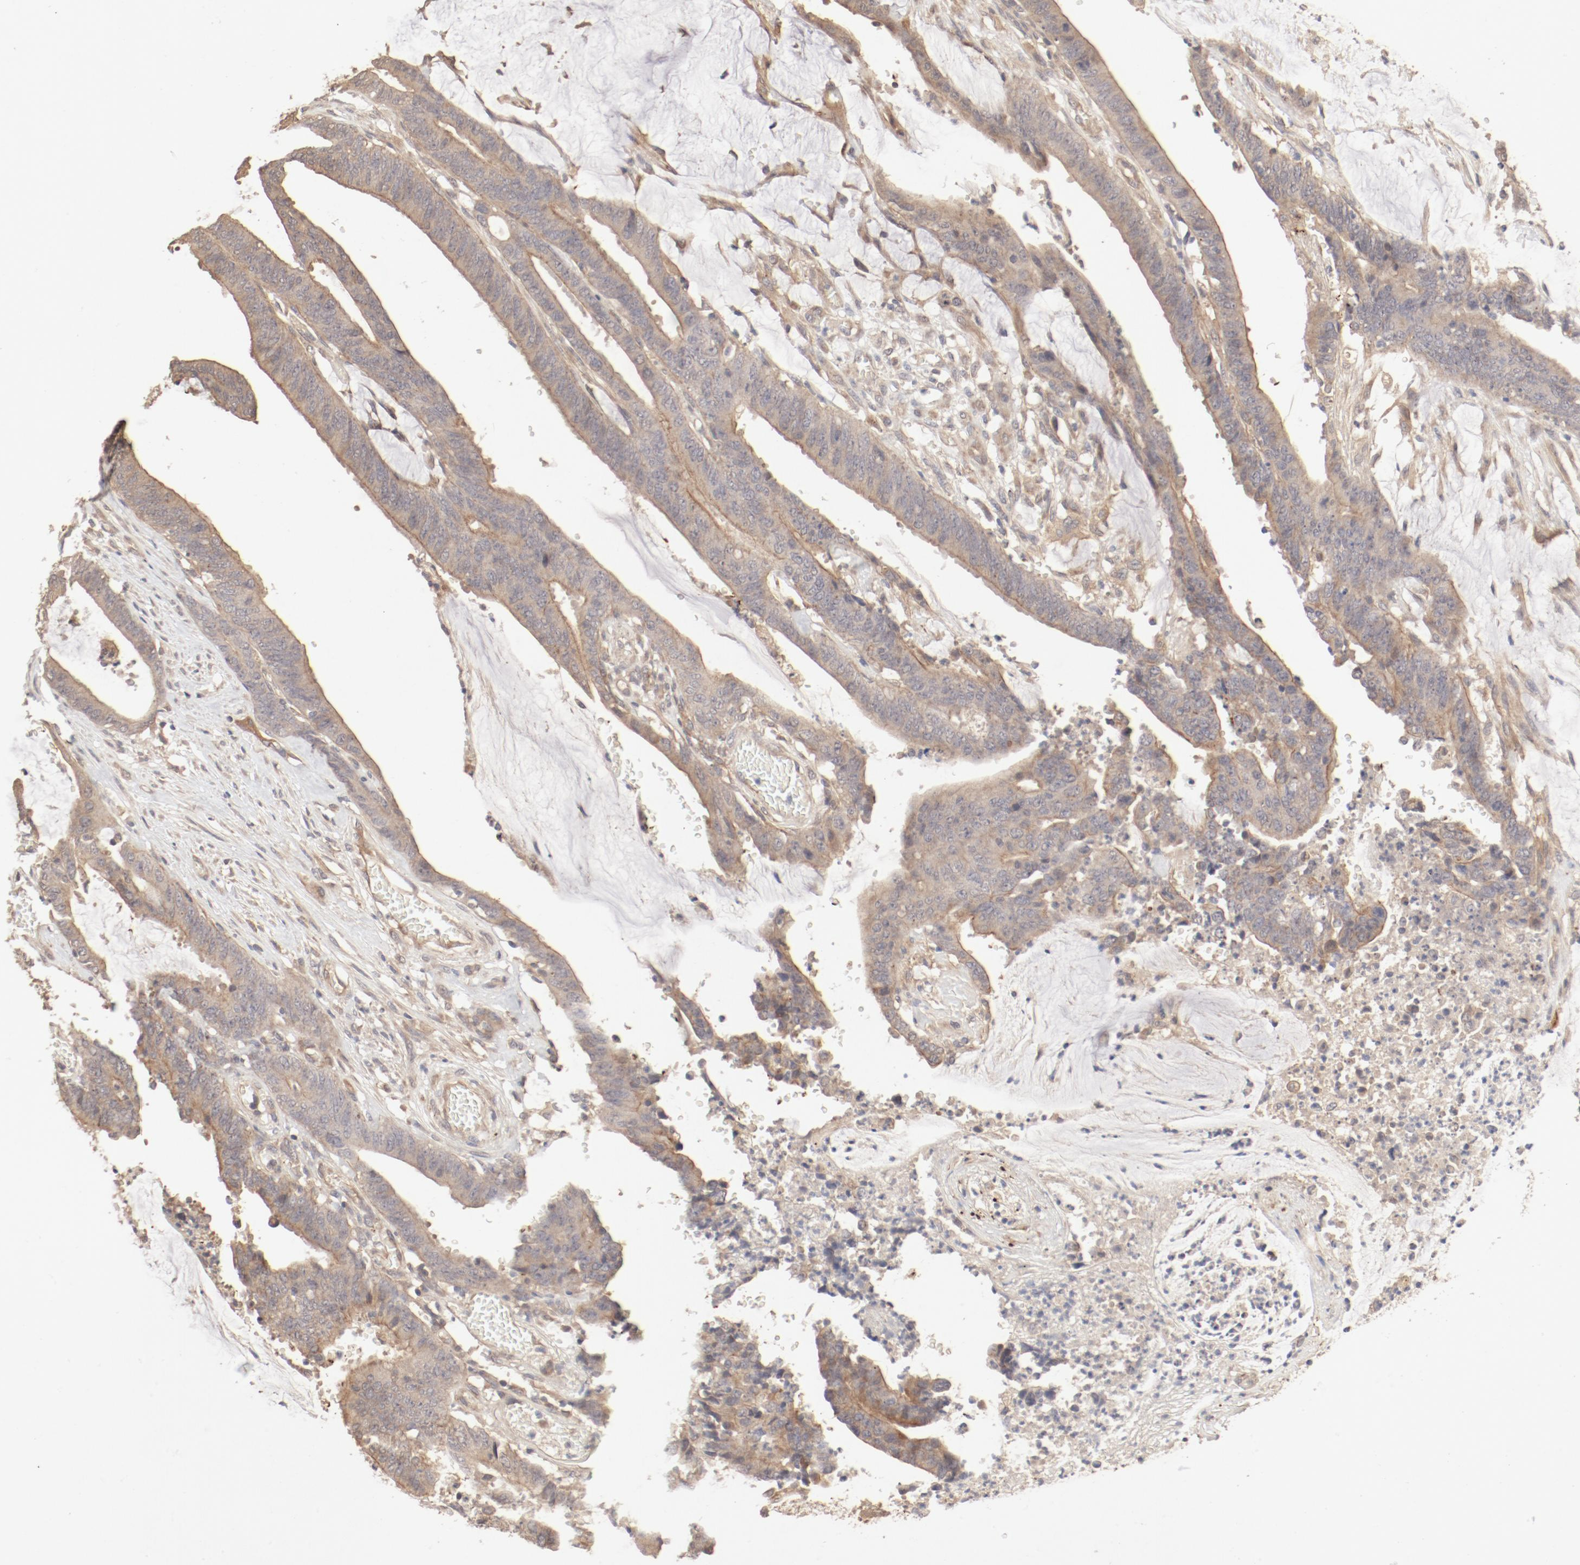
{"staining": {"intensity": "moderate", "quantity": ">75%", "location": "cytoplasmic/membranous"}, "tissue": "colorectal cancer", "cell_type": "Tumor cells", "image_type": "cancer", "snomed": [{"axis": "morphology", "description": "Adenocarcinoma, NOS"}, {"axis": "topography", "description": "Rectum"}], "caption": "DAB immunohistochemical staining of human colorectal adenocarcinoma displays moderate cytoplasmic/membranous protein staining in about >75% of tumor cells.", "gene": "IL3RA", "patient": {"sex": "female", "age": 66}}